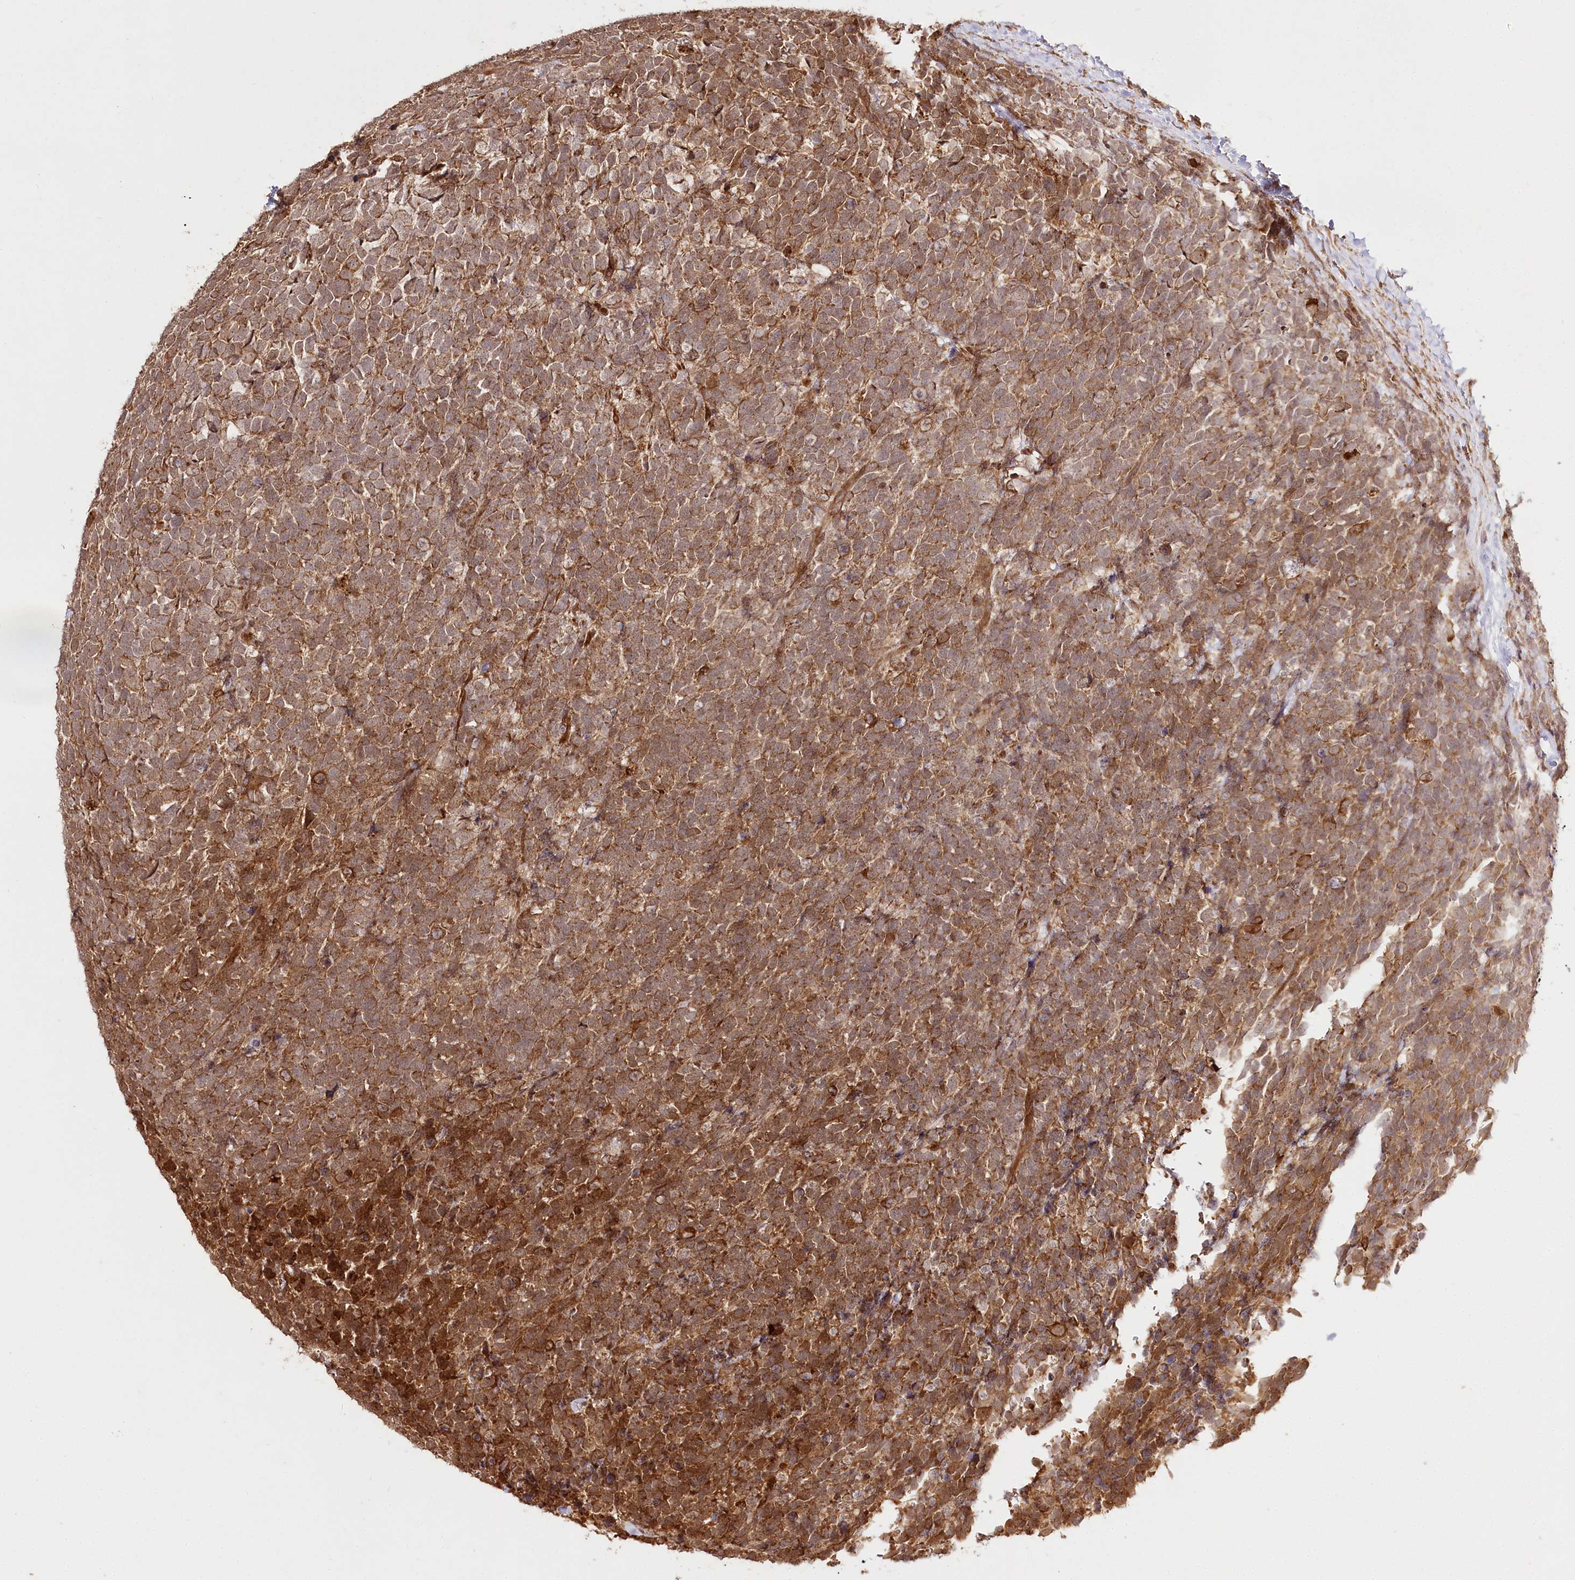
{"staining": {"intensity": "strong", "quantity": ">75%", "location": "cytoplasmic/membranous"}, "tissue": "urothelial cancer", "cell_type": "Tumor cells", "image_type": "cancer", "snomed": [{"axis": "morphology", "description": "Urothelial carcinoma, High grade"}, {"axis": "topography", "description": "Urinary bladder"}], "caption": "Protein expression analysis of high-grade urothelial carcinoma demonstrates strong cytoplasmic/membranous positivity in approximately >75% of tumor cells. Ihc stains the protein in brown and the nuclei are stained blue.", "gene": "ULK2", "patient": {"sex": "female", "age": 82}}